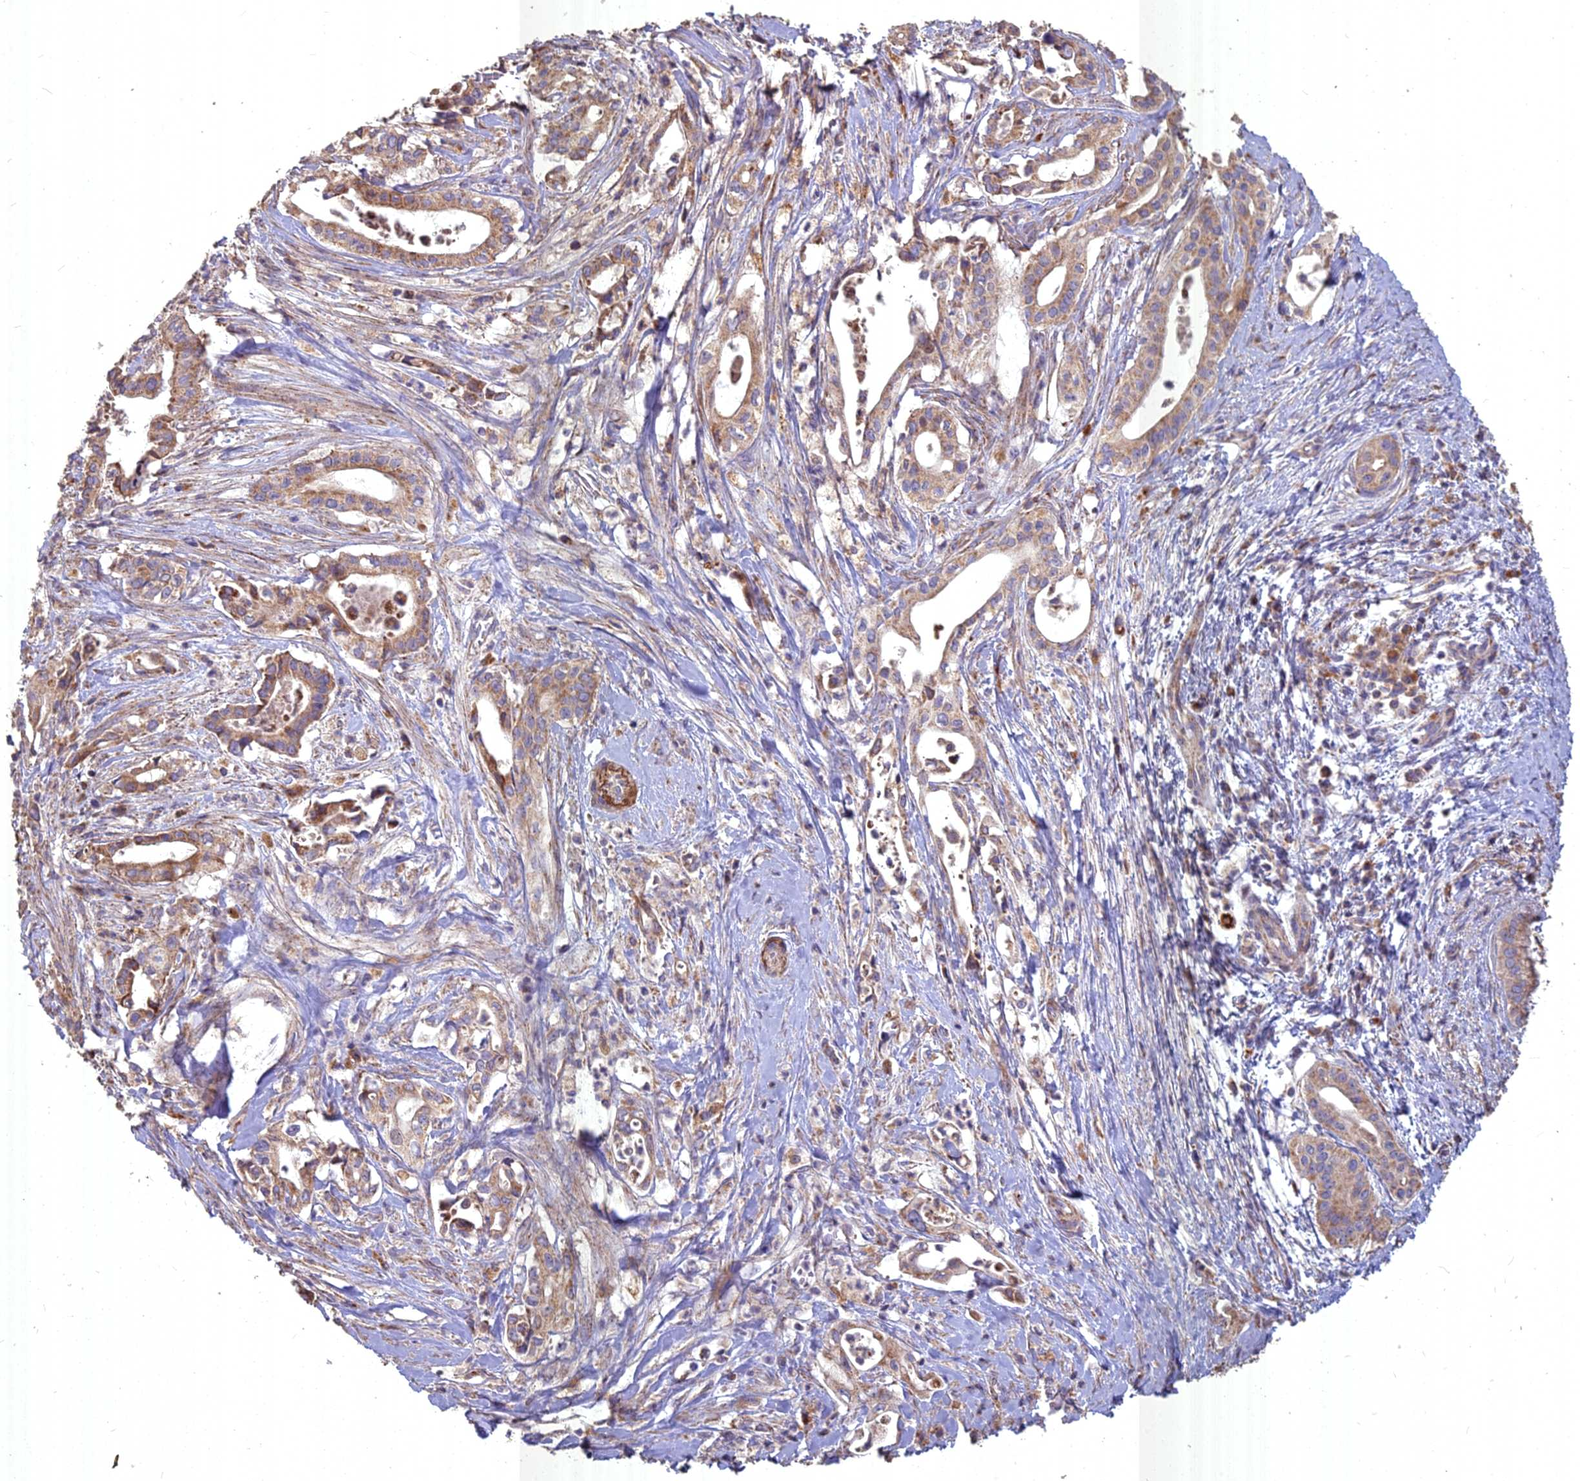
{"staining": {"intensity": "moderate", "quantity": ">75%", "location": "cytoplasmic/membranous"}, "tissue": "pancreatic cancer", "cell_type": "Tumor cells", "image_type": "cancer", "snomed": [{"axis": "morphology", "description": "Adenocarcinoma, NOS"}, {"axis": "topography", "description": "Pancreas"}], "caption": "Immunohistochemistry staining of pancreatic adenocarcinoma, which displays medium levels of moderate cytoplasmic/membranous positivity in about >75% of tumor cells indicating moderate cytoplasmic/membranous protein positivity. The staining was performed using DAB (brown) for protein detection and nuclei were counterstained in hematoxylin (blue).", "gene": "COX11", "patient": {"sex": "female", "age": 77}}